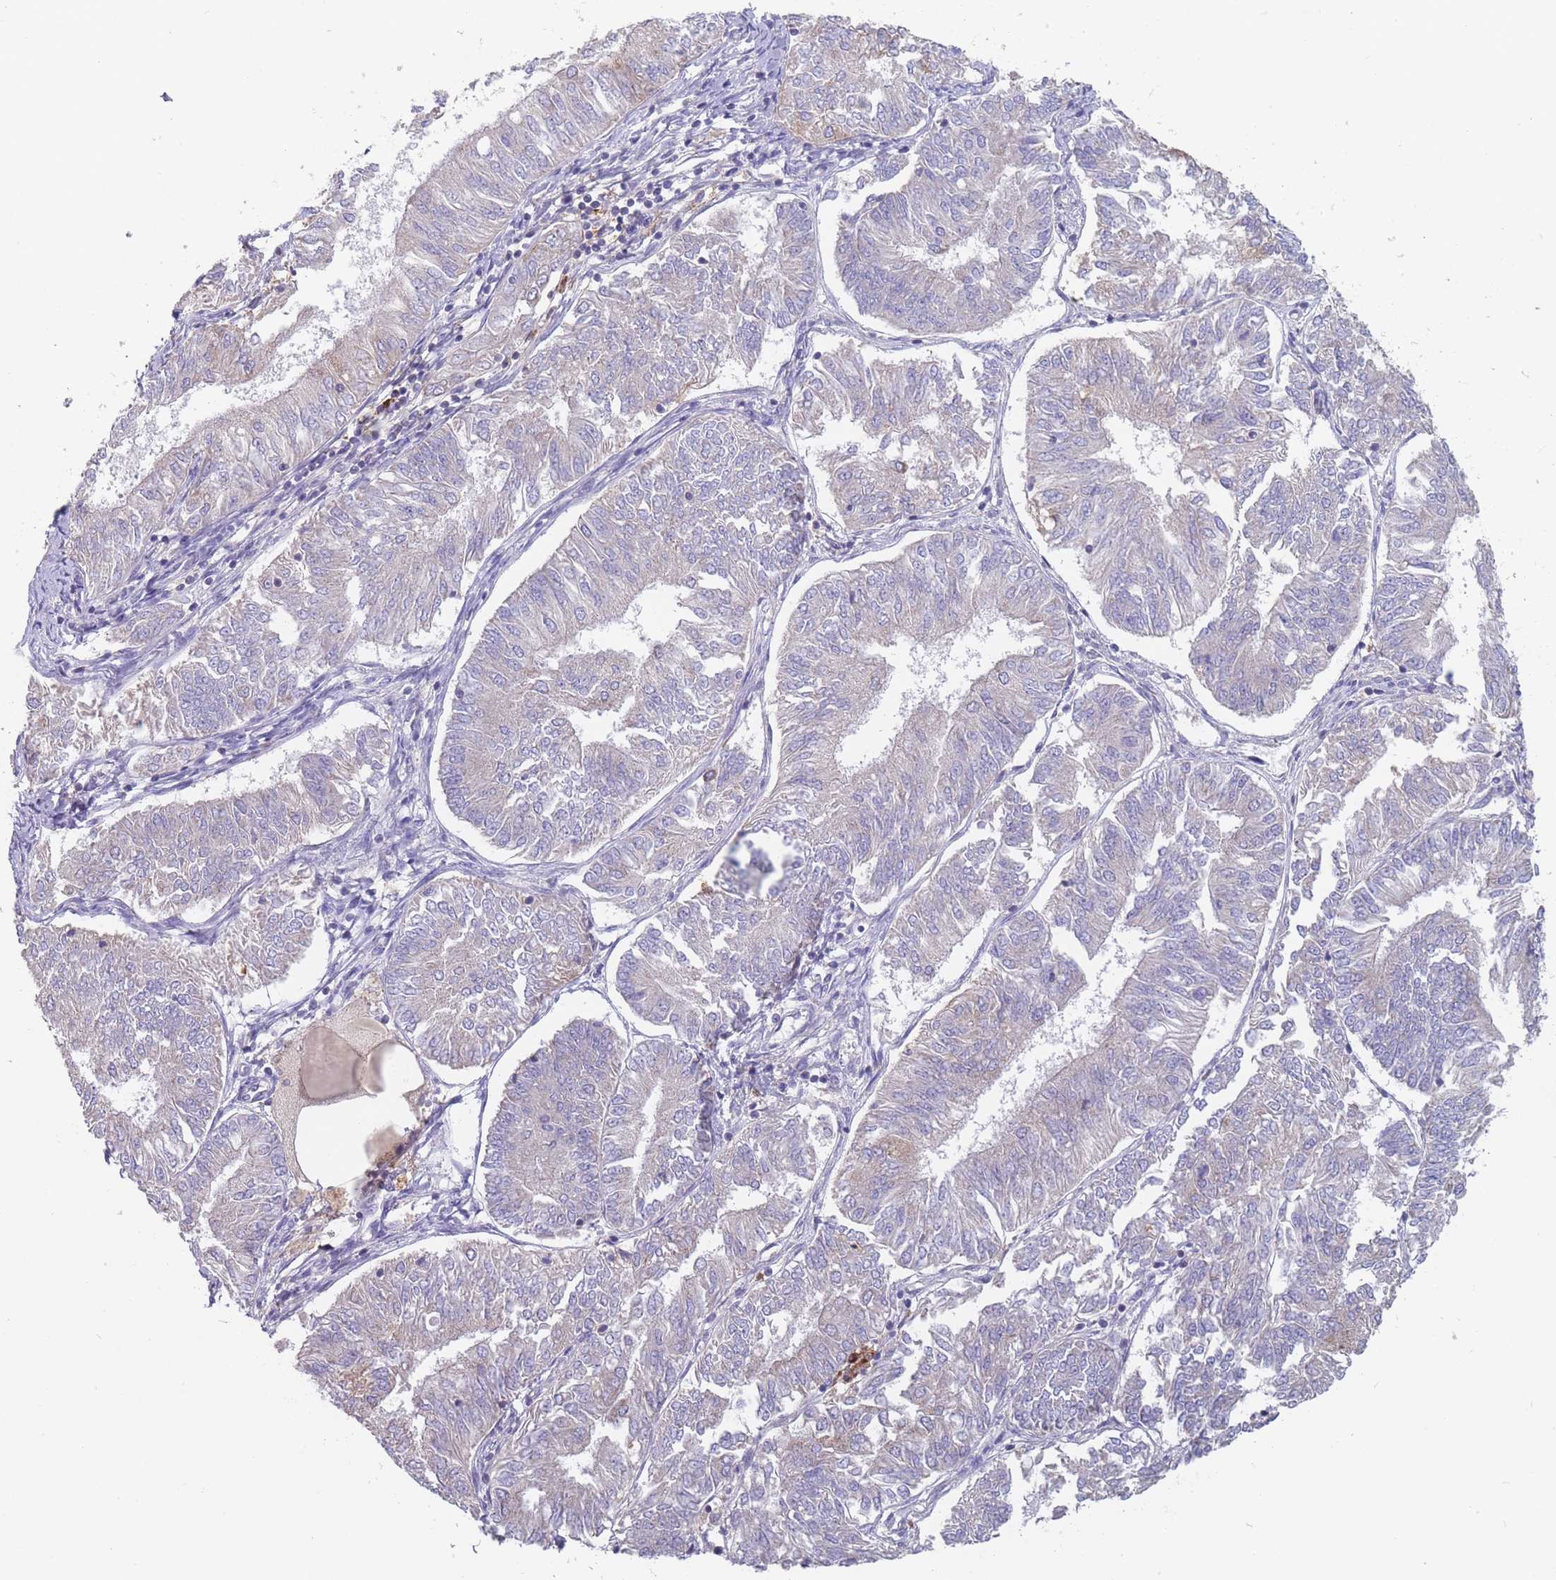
{"staining": {"intensity": "negative", "quantity": "none", "location": "none"}, "tissue": "endometrial cancer", "cell_type": "Tumor cells", "image_type": "cancer", "snomed": [{"axis": "morphology", "description": "Adenocarcinoma, NOS"}, {"axis": "topography", "description": "Endometrium"}], "caption": "This is an immunohistochemistry photomicrograph of human endometrial adenocarcinoma. There is no positivity in tumor cells.", "gene": "PEX7", "patient": {"sex": "female", "age": 58}}